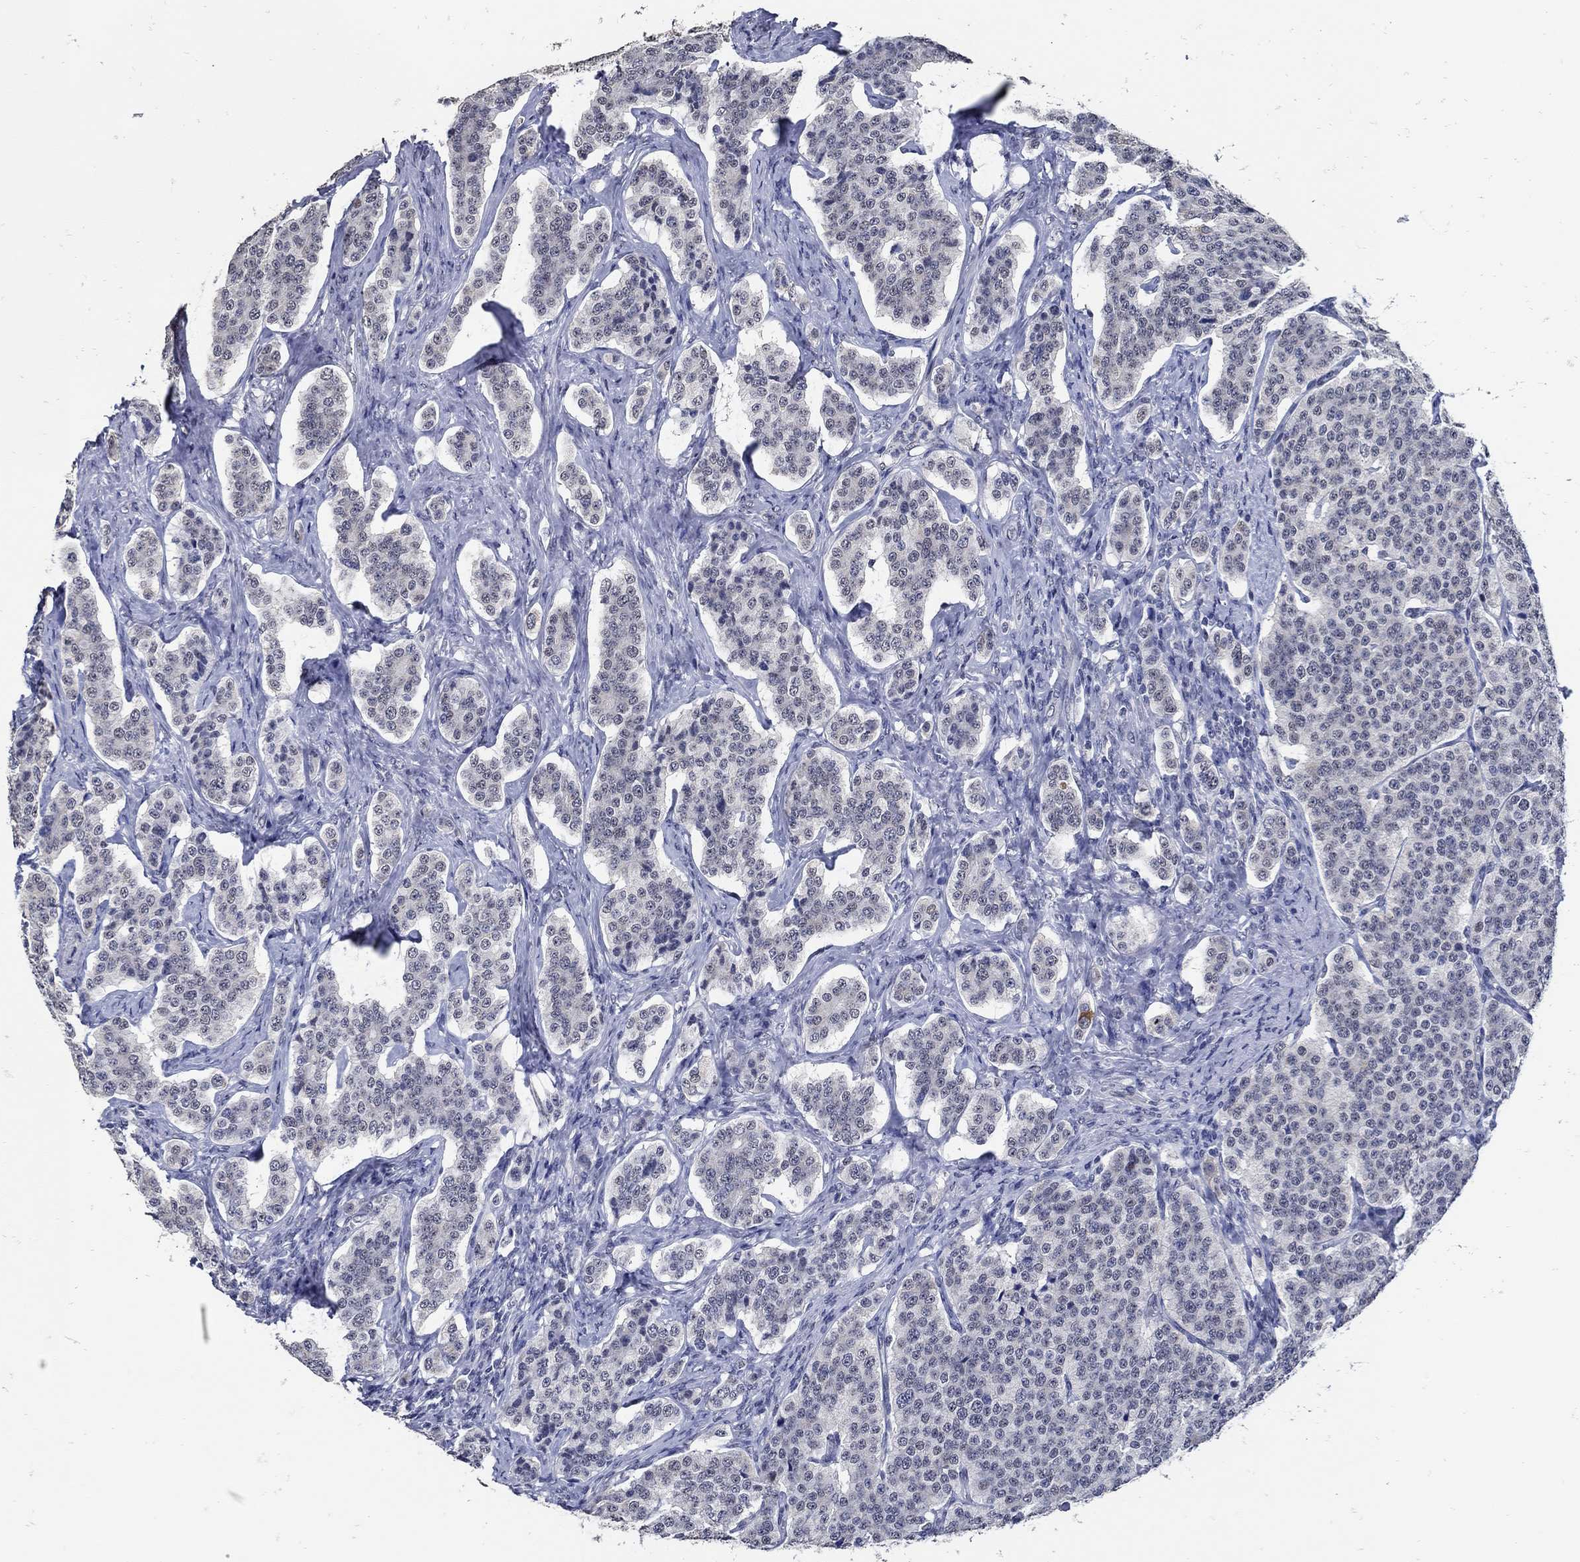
{"staining": {"intensity": "negative", "quantity": "none", "location": "none"}, "tissue": "carcinoid", "cell_type": "Tumor cells", "image_type": "cancer", "snomed": [{"axis": "morphology", "description": "Carcinoid, malignant, NOS"}, {"axis": "topography", "description": "Small intestine"}], "caption": "A high-resolution micrograph shows immunohistochemistry (IHC) staining of carcinoid (malignant), which exhibits no significant expression in tumor cells.", "gene": "KCNN3", "patient": {"sex": "female", "age": 58}}